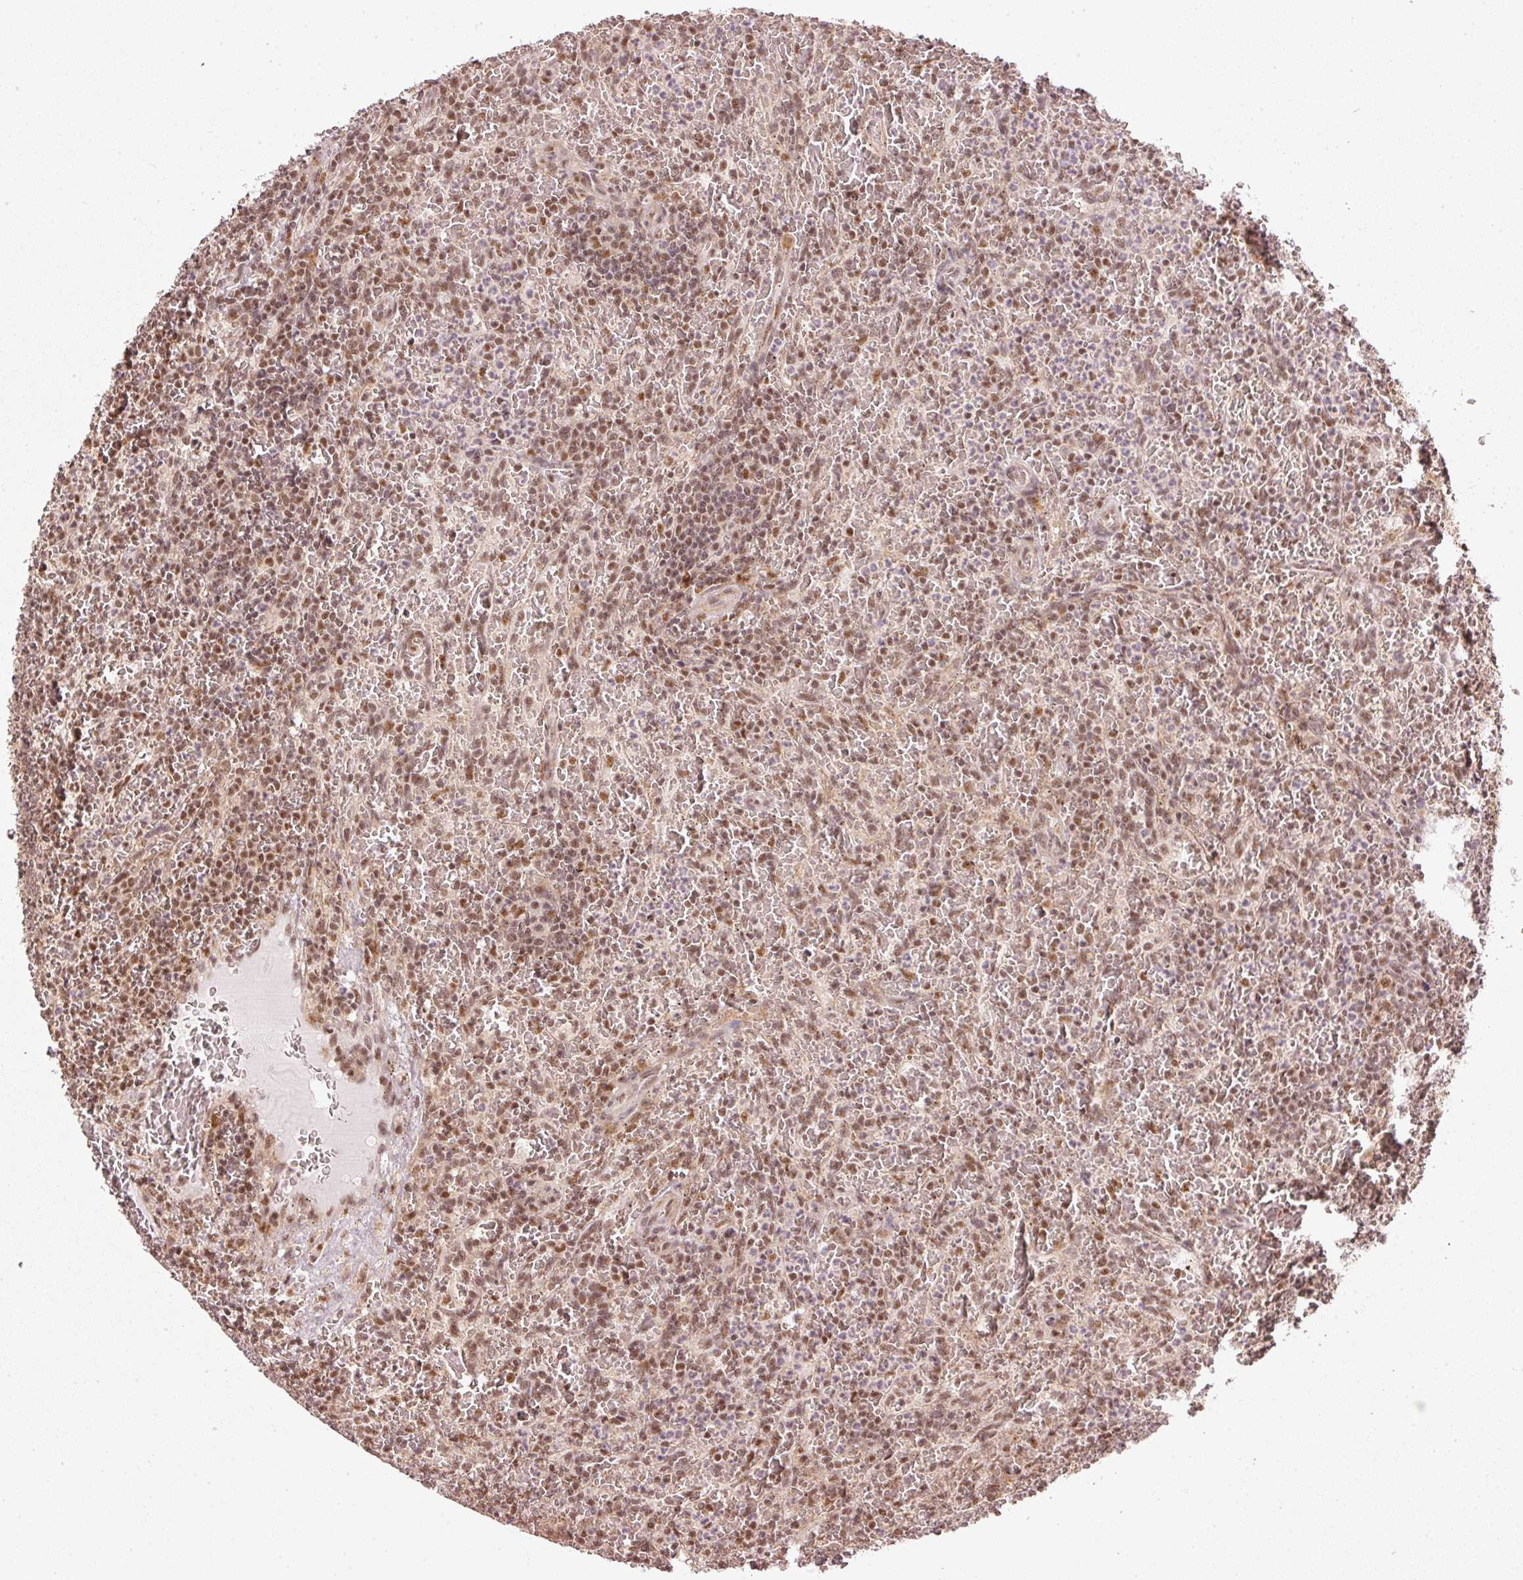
{"staining": {"intensity": "moderate", "quantity": ">75%", "location": "nuclear"}, "tissue": "lymphoma", "cell_type": "Tumor cells", "image_type": "cancer", "snomed": [{"axis": "morphology", "description": "Malignant lymphoma, non-Hodgkin's type, Low grade"}, {"axis": "topography", "description": "Spleen"}], "caption": "Lymphoma was stained to show a protein in brown. There is medium levels of moderate nuclear staining in approximately >75% of tumor cells. (DAB (3,3'-diaminobenzidine) IHC with brightfield microscopy, high magnification).", "gene": "THOC6", "patient": {"sex": "female", "age": 64}}